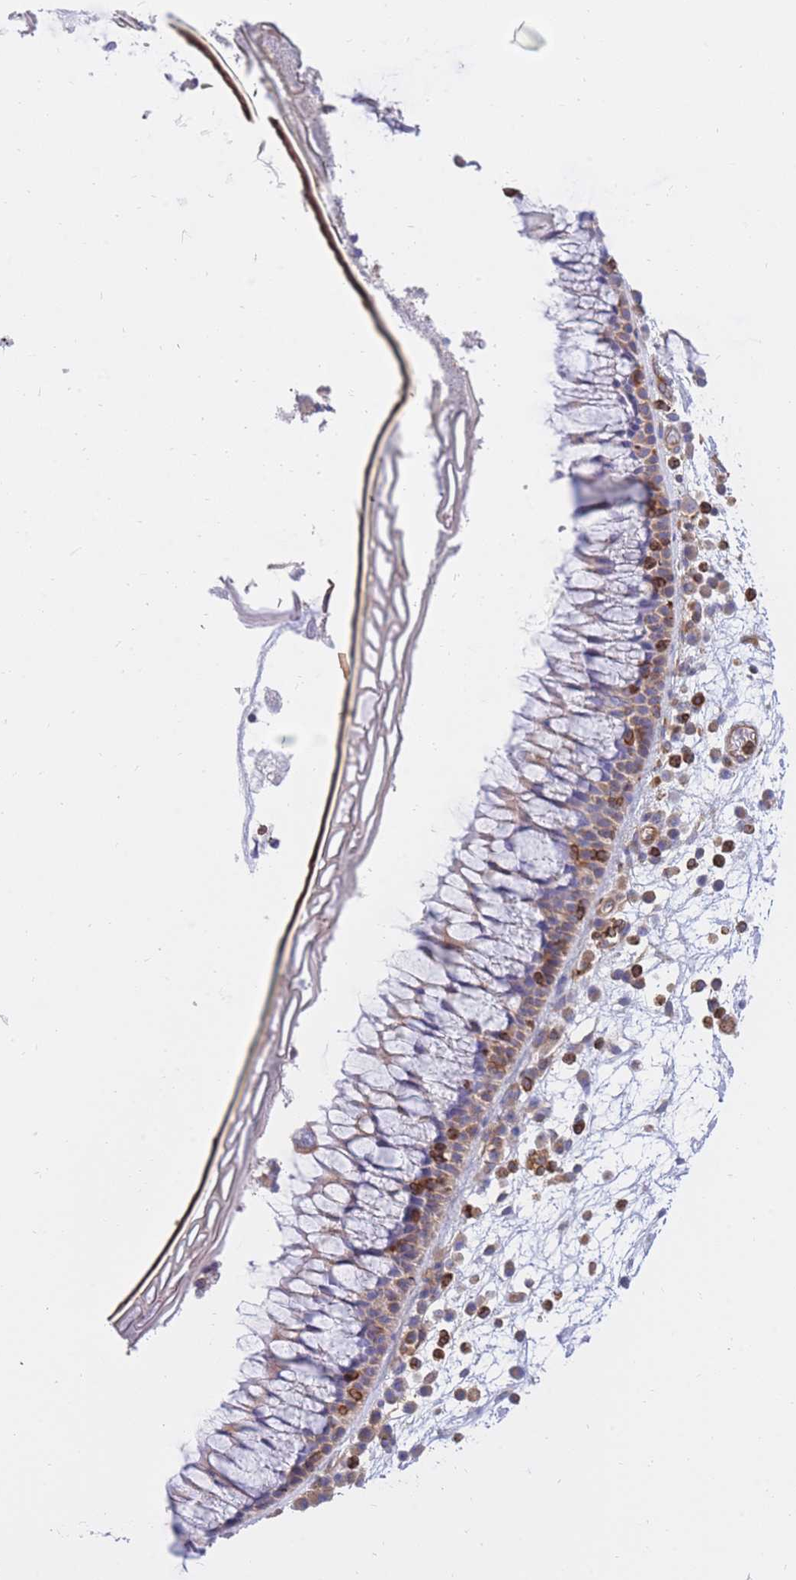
{"staining": {"intensity": "moderate", "quantity": "25%-75%", "location": "cytoplasmic/membranous"}, "tissue": "nasopharynx", "cell_type": "Respiratory epithelial cells", "image_type": "normal", "snomed": [{"axis": "morphology", "description": "Normal tissue, NOS"}, {"axis": "topography", "description": "Nasopharynx"}], "caption": "Moderate cytoplasmic/membranous protein positivity is present in about 25%-75% of respiratory epithelial cells in nasopharynx.", "gene": "REM1", "patient": {"sex": "female", "age": 81}}